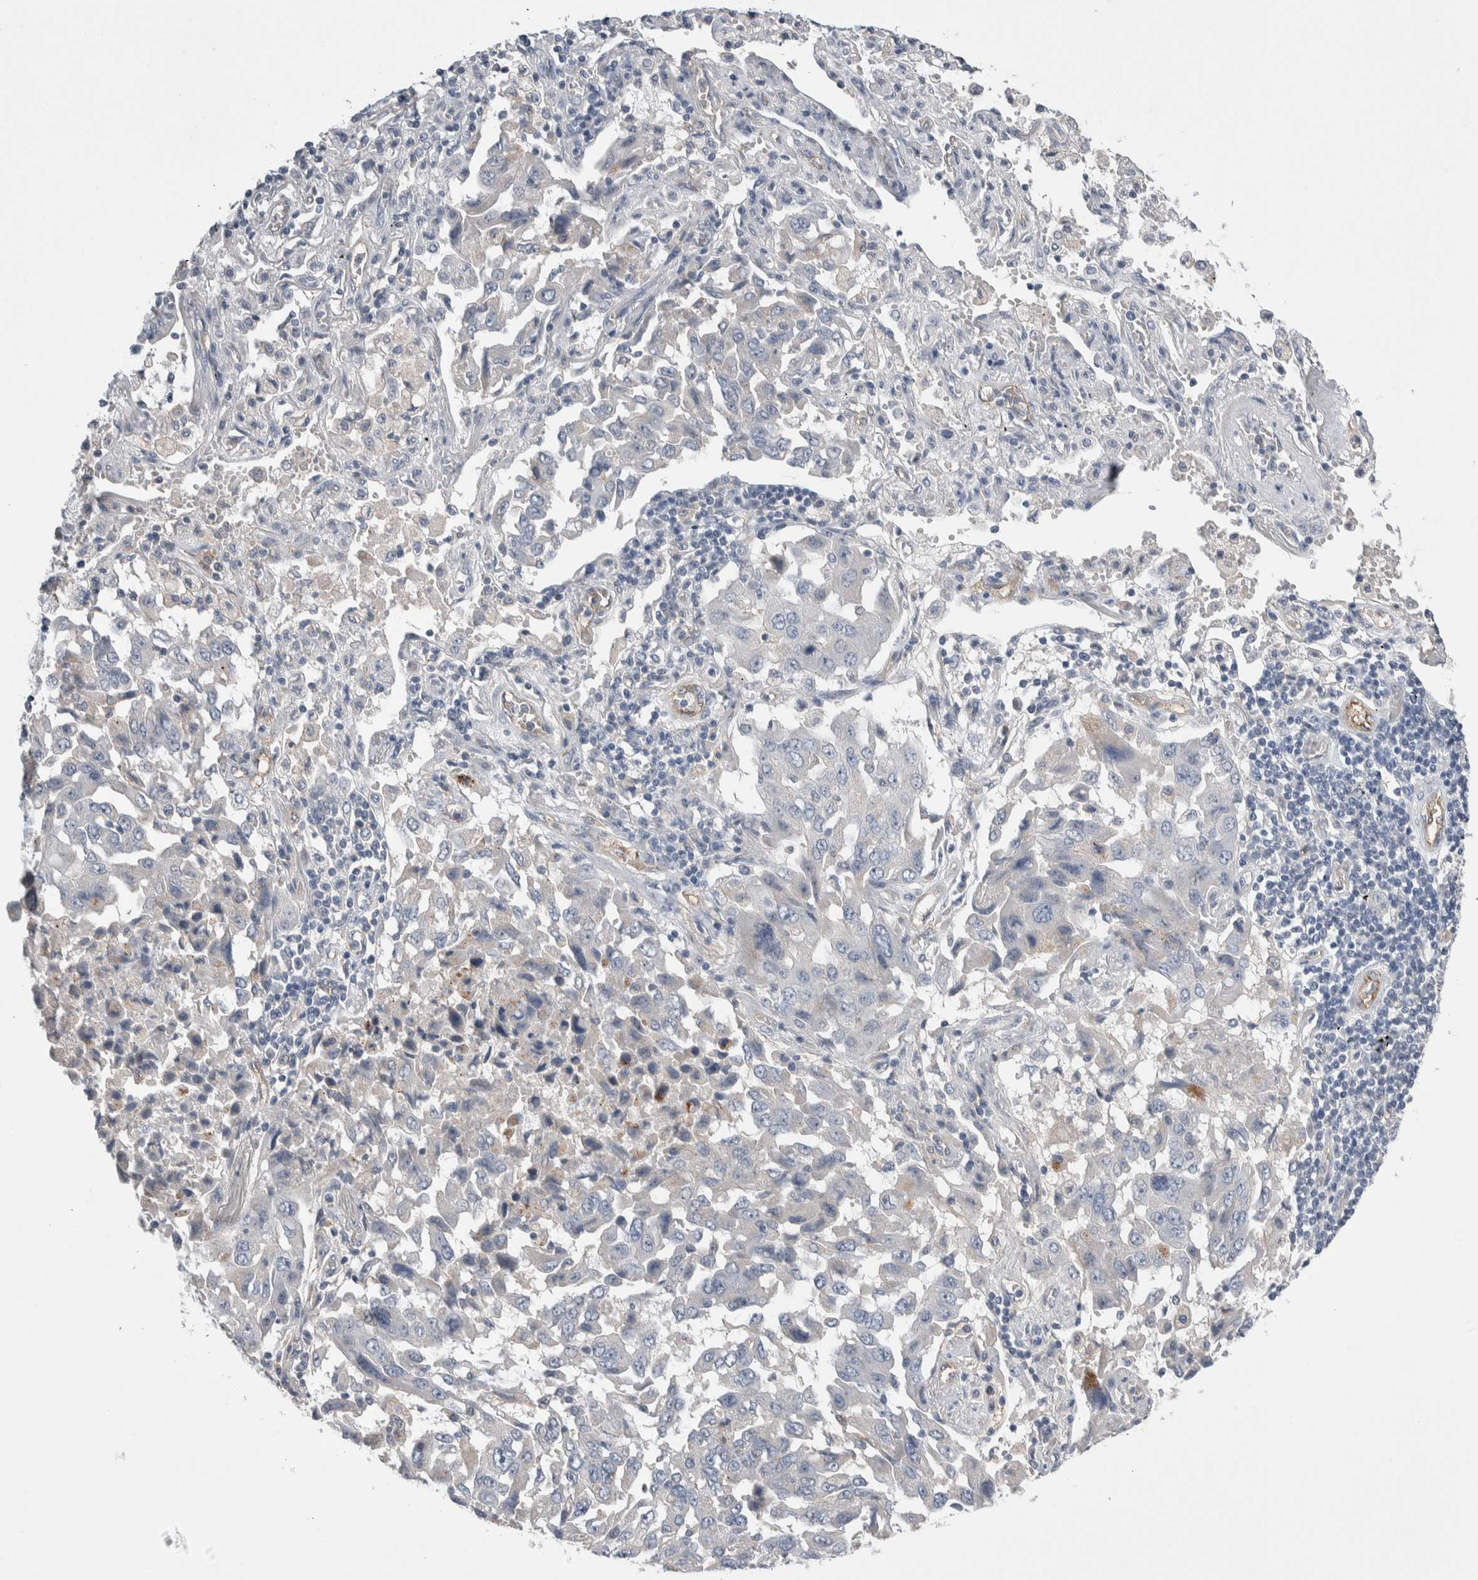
{"staining": {"intensity": "negative", "quantity": "none", "location": "none"}, "tissue": "lung cancer", "cell_type": "Tumor cells", "image_type": "cancer", "snomed": [{"axis": "morphology", "description": "Adenocarcinoma, NOS"}, {"axis": "topography", "description": "Lung"}], "caption": "This is an IHC histopathology image of adenocarcinoma (lung). There is no positivity in tumor cells.", "gene": "CEP131", "patient": {"sex": "female", "age": 65}}